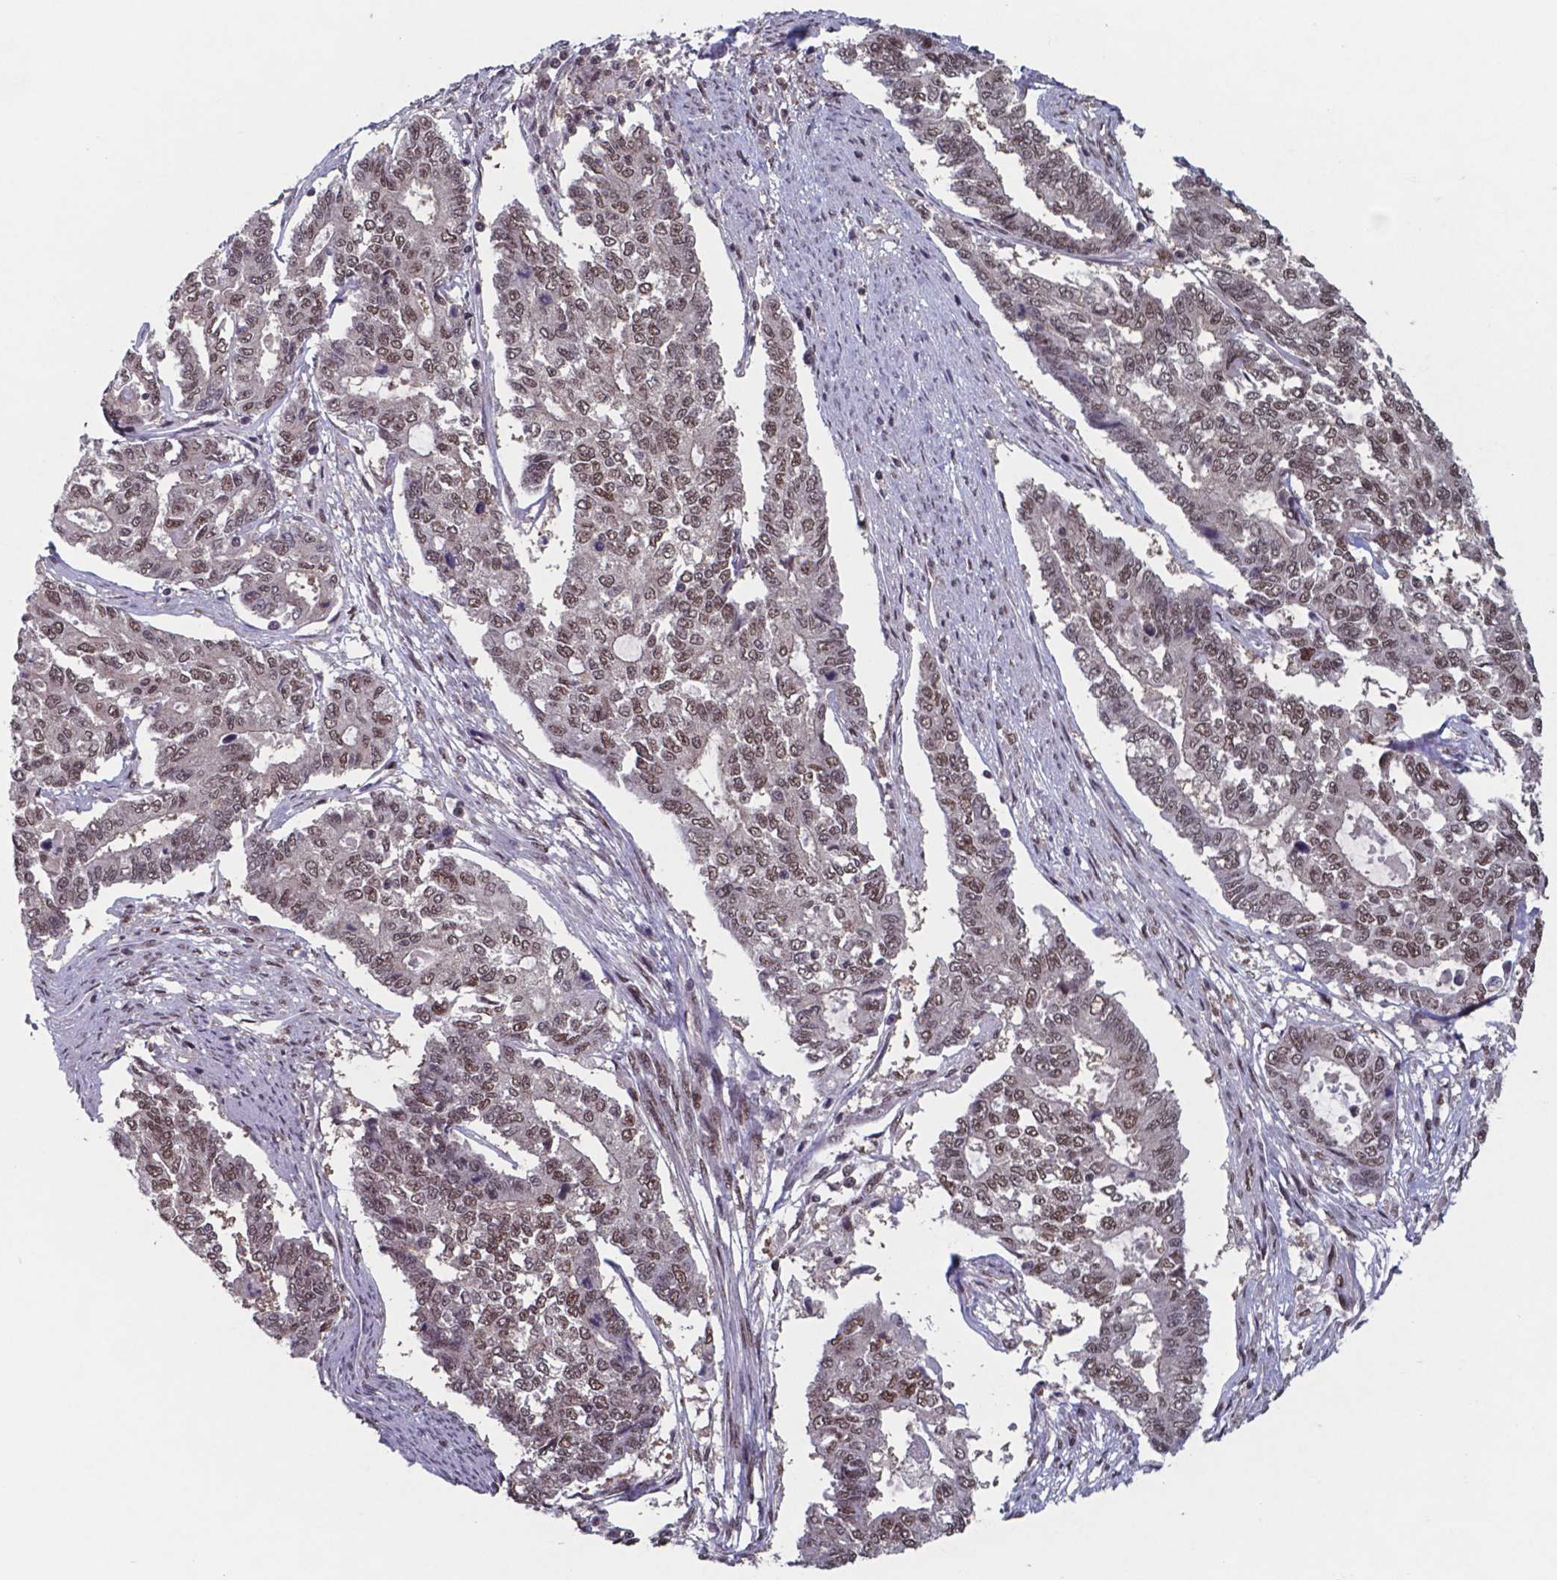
{"staining": {"intensity": "moderate", "quantity": ">75%", "location": "nuclear"}, "tissue": "endometrial cancer", "cell_type": "Tumor cells", "image_type": "cancer", "snomed": [{"axis": "morphology", "description": "Adenocarcinoma, NOS"}, {"axis": "topography", "description": "Uterus"}], "caption": "There is medium levels of moderate nuclear expression in tumor cells of adenocarcinoma (endometrial), as demonstrated by immunohistochemical staining (brown color).", "gene": "UBA1", "patient": {"sex": "female", "age": 59}}